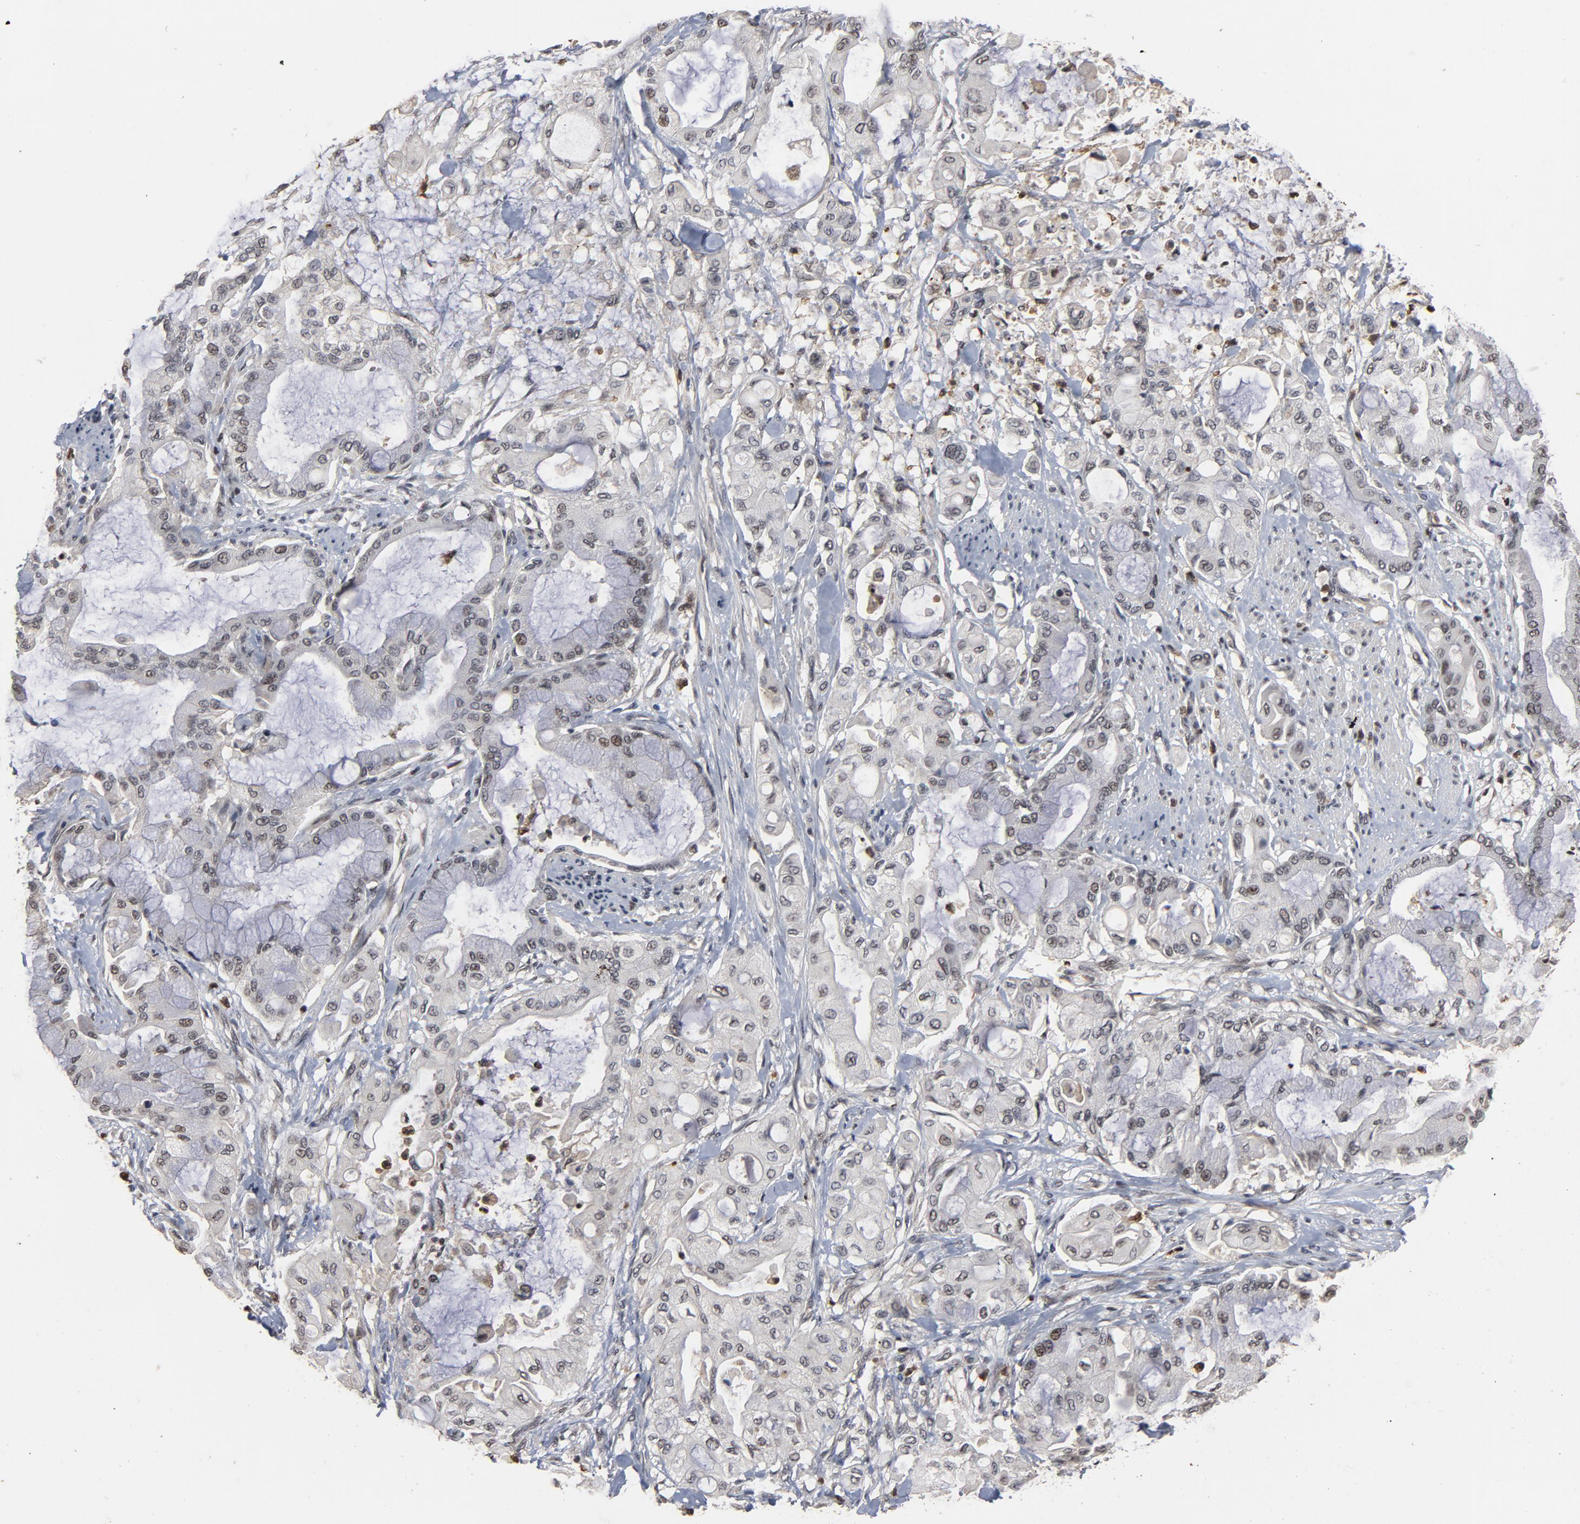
{"staining": {"intensity": "weak", "quantity": "<25%", "location": "nuclear"}, "tissue": "pancreatic cancer", "cell_type": "Tumor cells", "image_type": "cancer", "snomed": [{"axis": "morphology", "description": "Adenocarcinoma, NOS"}, {"axis": "morphology", "description": "Adenocarcinoma, metastatic, NOS"}, {"axis": "topography", "description": "Lymph node"}, {"axis": "topography", "description": "Pancreas"}, {"axis": "topography", "description": "Duodenum"}], "caption": "Tumor cells are negative for brown protein staining in pancreatic metastatic adenocarcinoma.", "gene": "RTL5", "patient": {"sex": "female", "age": 64}}